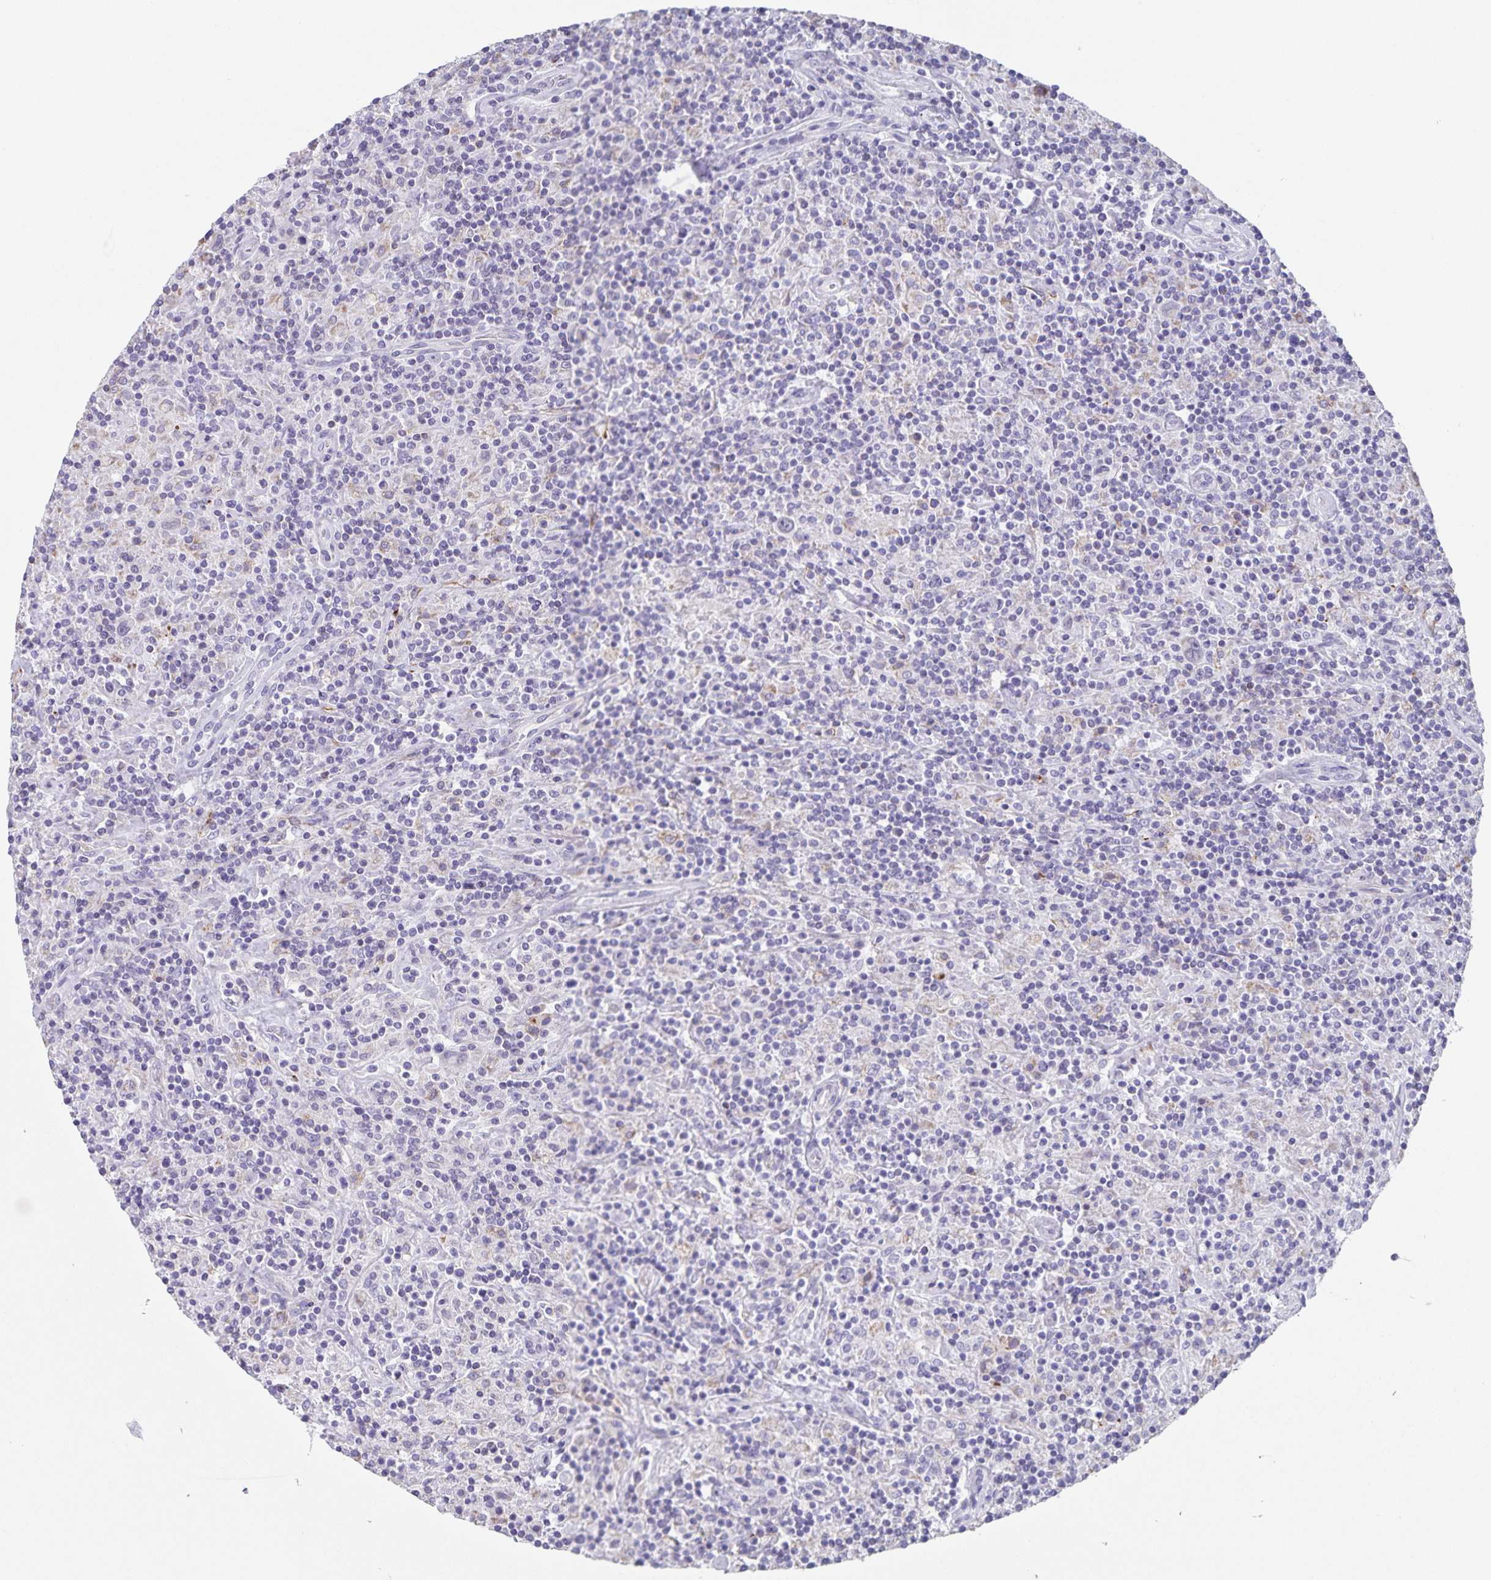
{"staining": {"intensity": "negative", "quantity": "none", "location": "none"}, "tissue": "lymphoma", "cell_type": "Tumor cells", "image_type": "cancer", "snomed": [{"axis": "morphology", "description": "Hodgkin's disease, NOS"}, {"axis": "topography", "description": "Lymph node"}], "caption": "DAB immunohistochemical staining of lymphoma shows no significant staining in tumor cells. The staining was performed using DAB to visualize the protein expression in brown, while the nuclei were stained in blue with hematoxylin (Magnification: 20x).", "gene": "SYNM", "patient": {"sex": "male", "age": 70}}